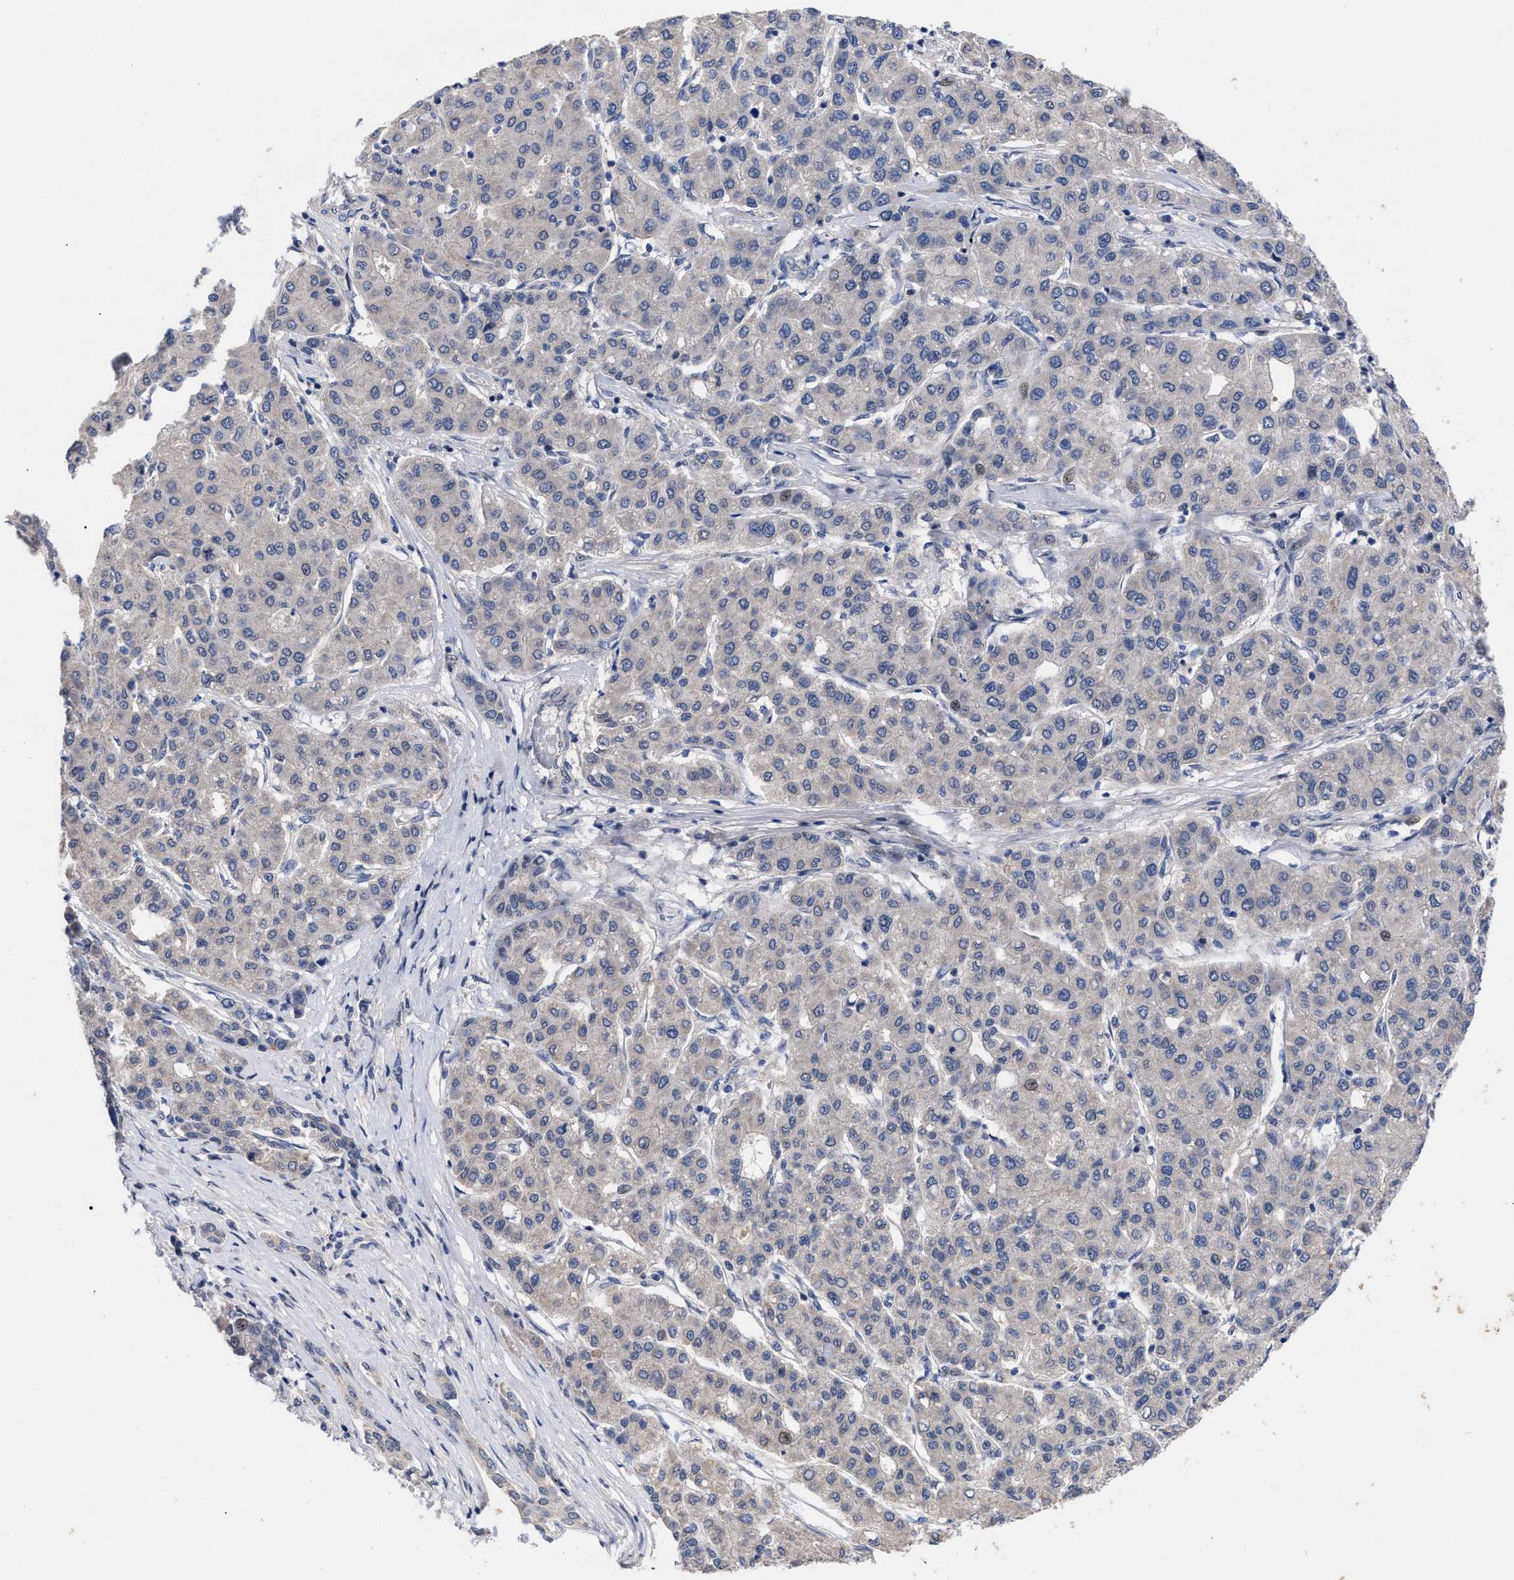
{"staining": {"intensity": "negative", "quantity": "none", "location": "none"}, "tissue": "liver cancer", "cell_type": "Tumor cells", "image_type": "cancer", "snomed": [{"axis": "morphology", "description": "Carcinoma, Hepatocellular, NOS"}, {"axis": "topography", "description": "Liver"}], "caption": "An immunohistochemistry (IHC) image of liver cancer (hepatocellular carcinoma) is shown. There is no staining in tumor cells of liver cancer (hepatocellular carcinoma).", "gene": "CCN5", "patient": {"sex": "male", "age": 65}}